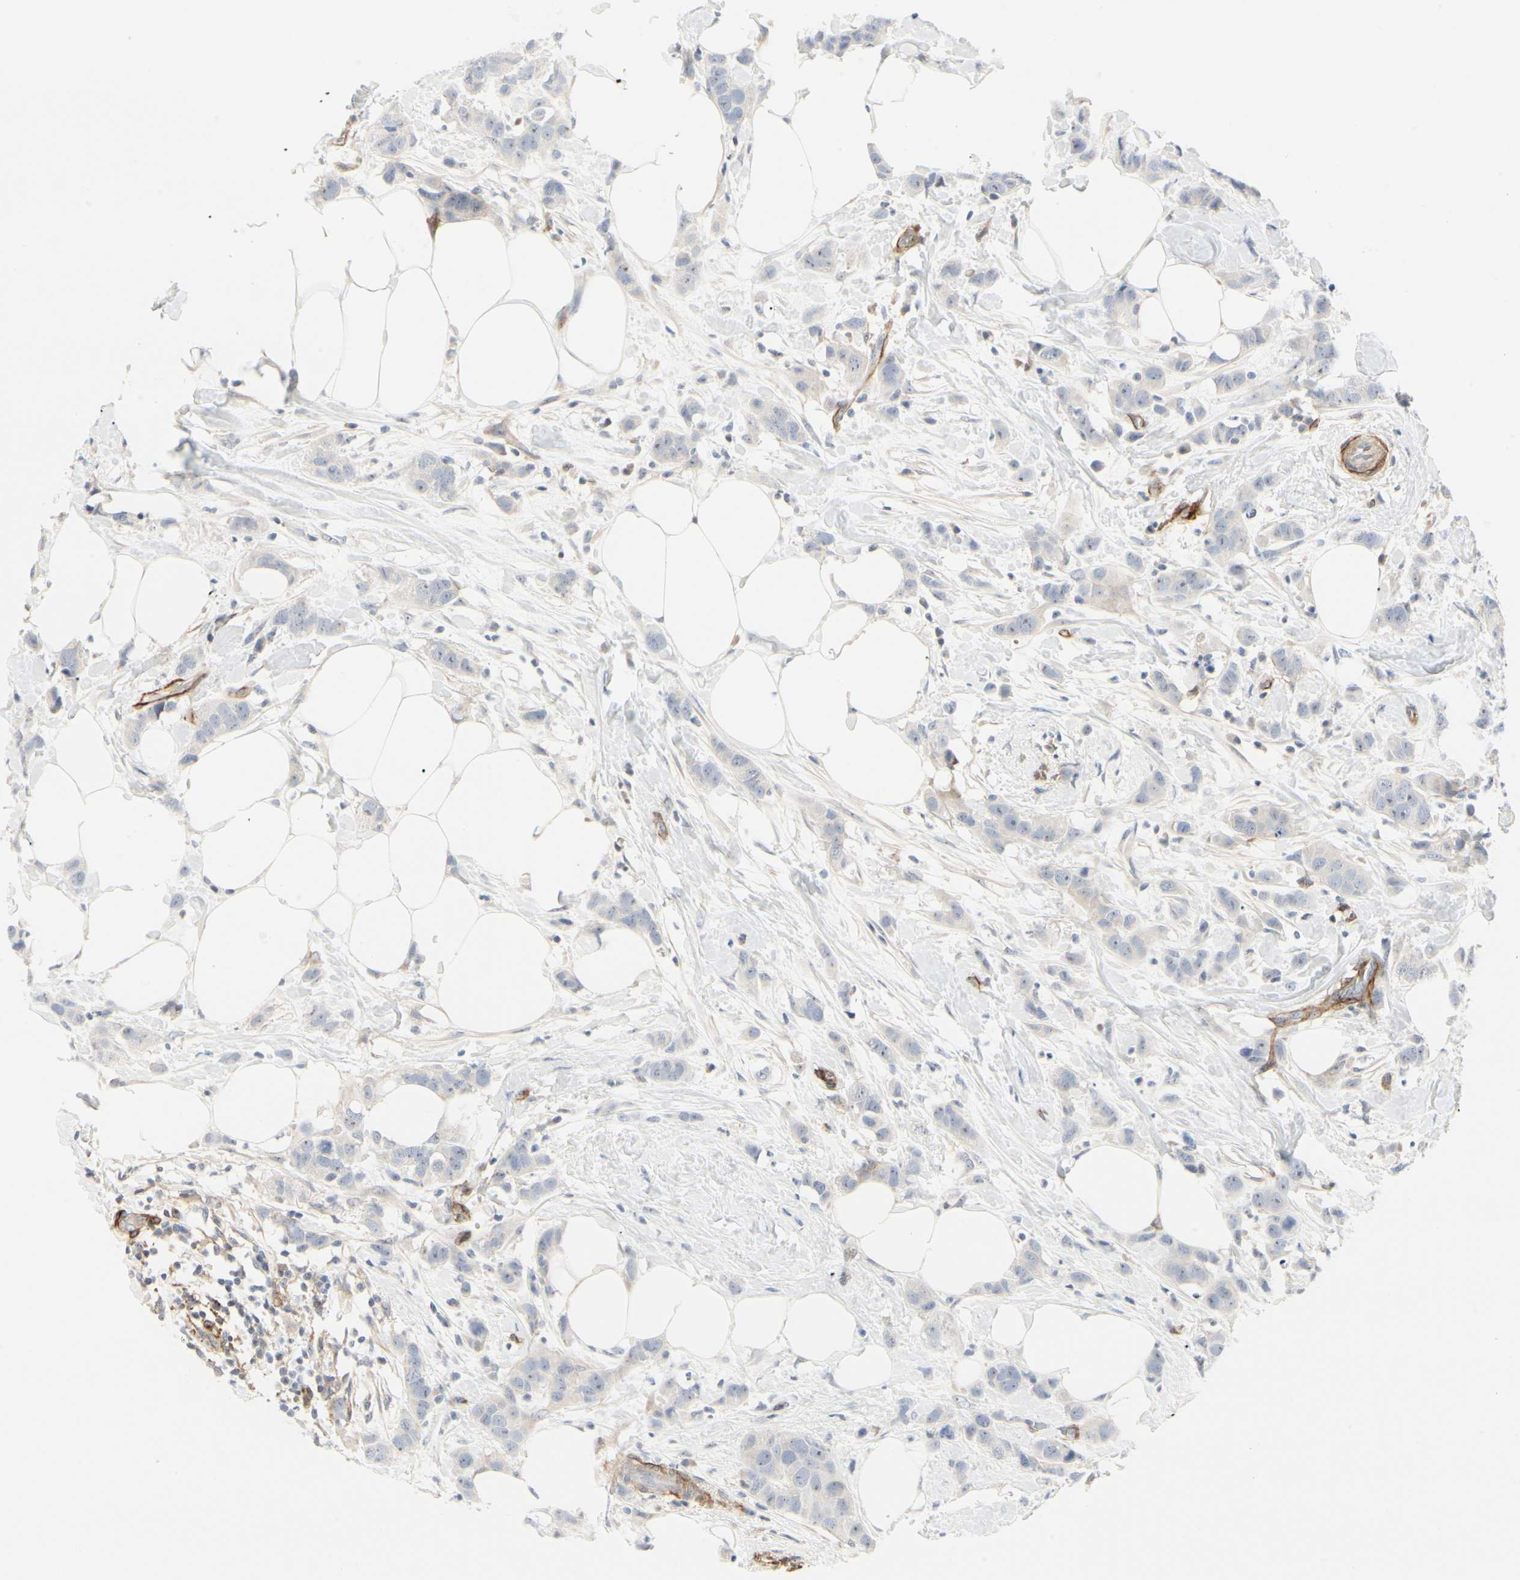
{"staining": {"intensity": "negative", "quantity": "none", "location": "none"}, "tissue": "breast cancer", "cell_type": "Tumor cells", "image_type": "cancer", "snomed": [{"axis": "morphology", "description": "Normal tissue, NOS"}, {"axis": "morphology", "description": "Duct carcinoma"}, {"axis": "topography", "description": "Breast"}], "caption": "An image of human invasive ductal carcinoma (breast) is negative for staining in tumor cells.", "gene": "GGT5", "patient": {"sex": "female", "age": 50}}